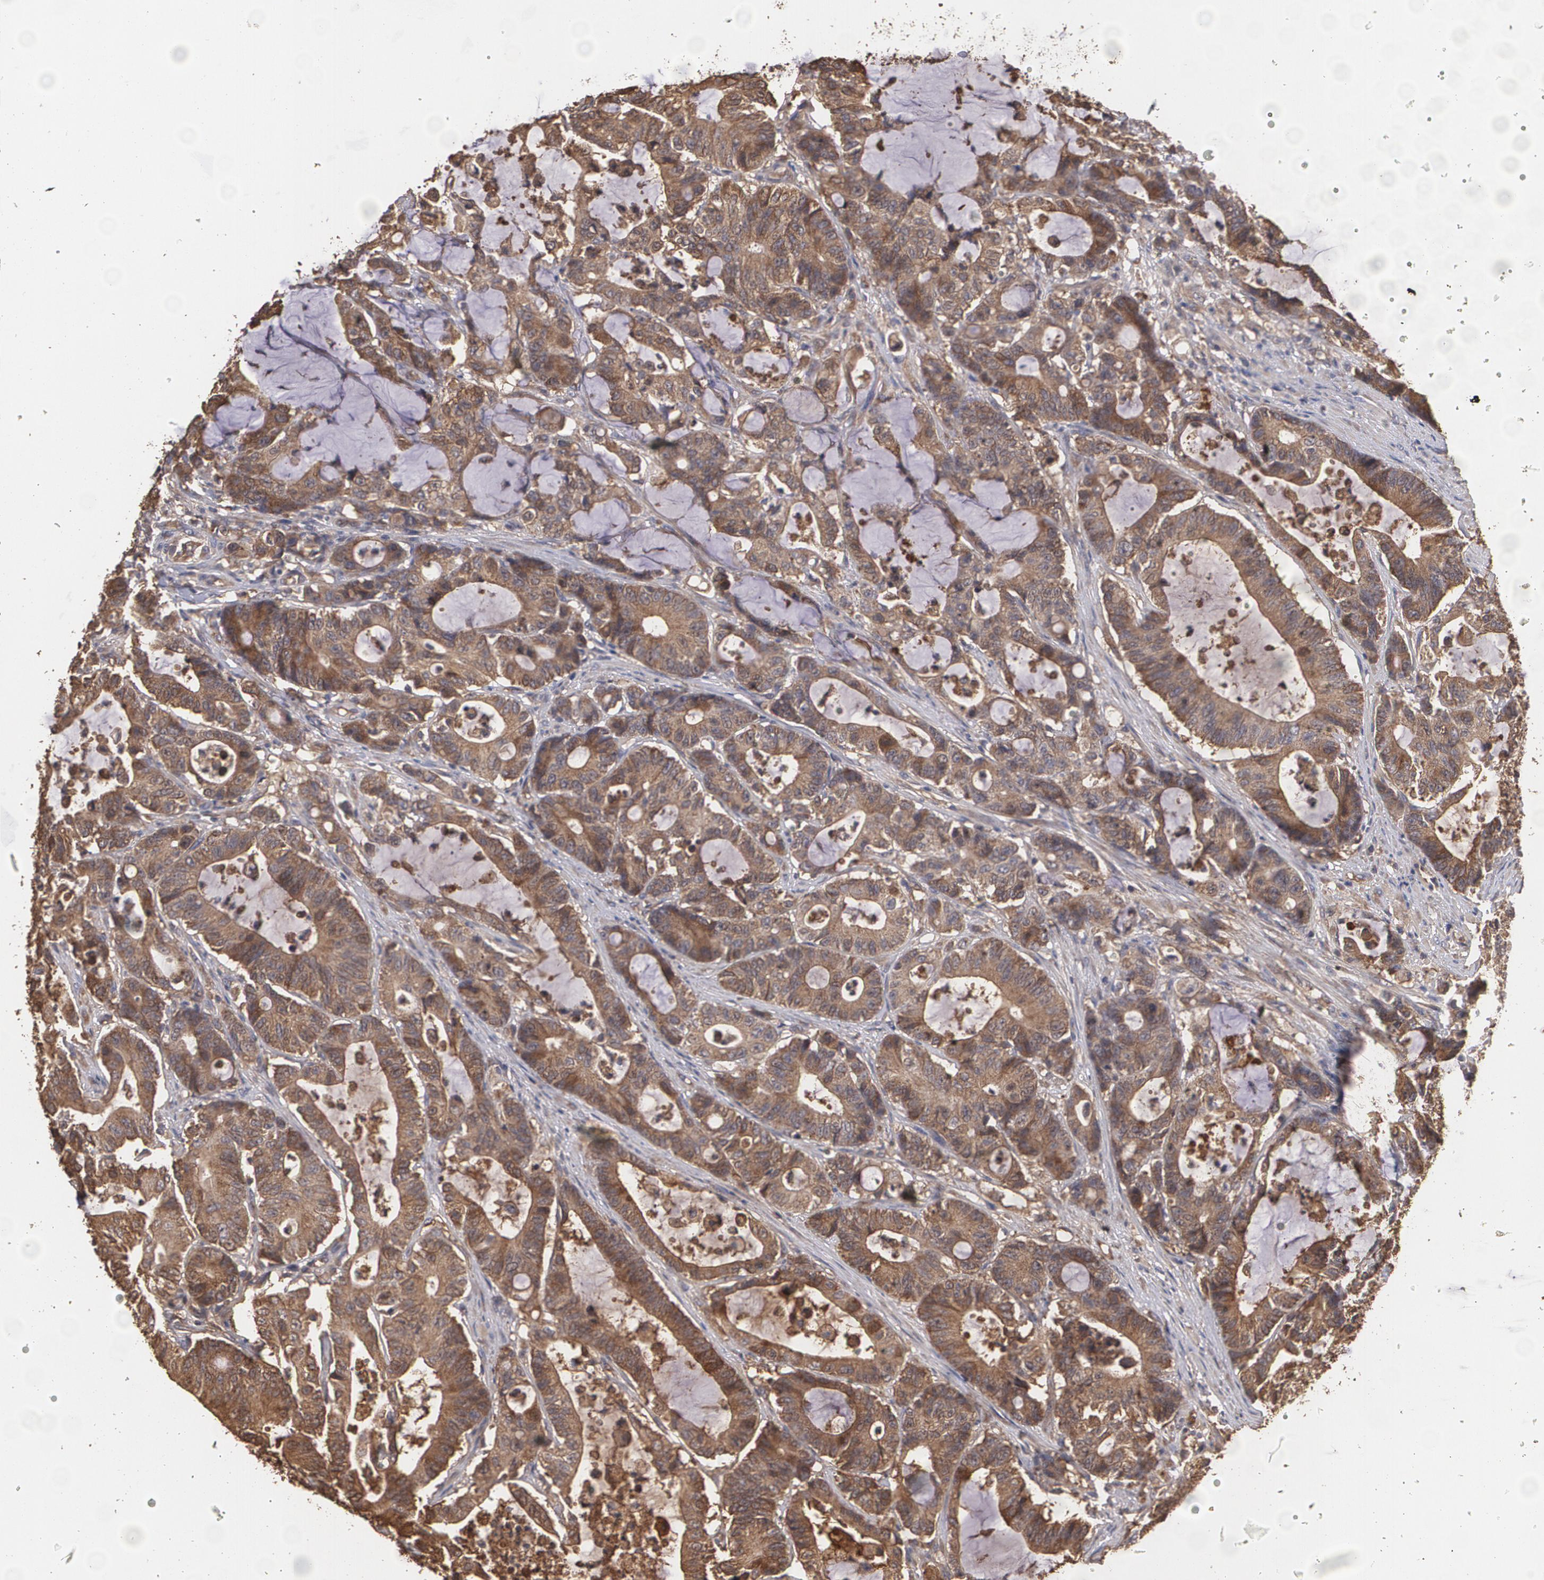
{"staining": {"intensity": "moderate", "quantity": ">75%", "location": "cytoplasmic/membranous"}, "tissue": "colorectal cancer", "cell_type": "Tumor cells", "image_type": "cancer", "snomed": [{"axis": "morphology", "description": "Adenocarcinoma, NOS"}, {"axis": "topography", "description": "Colon"}], "caption": "A high-resolution micrograph shows IHC staining of colorectal adenocarcinoma, which exhibits moderate cytoplasmic/membranous staining in approximately >75% of tumor cells.", "gene": "PON1", "patient": {"sex": "female", "age": 84}}